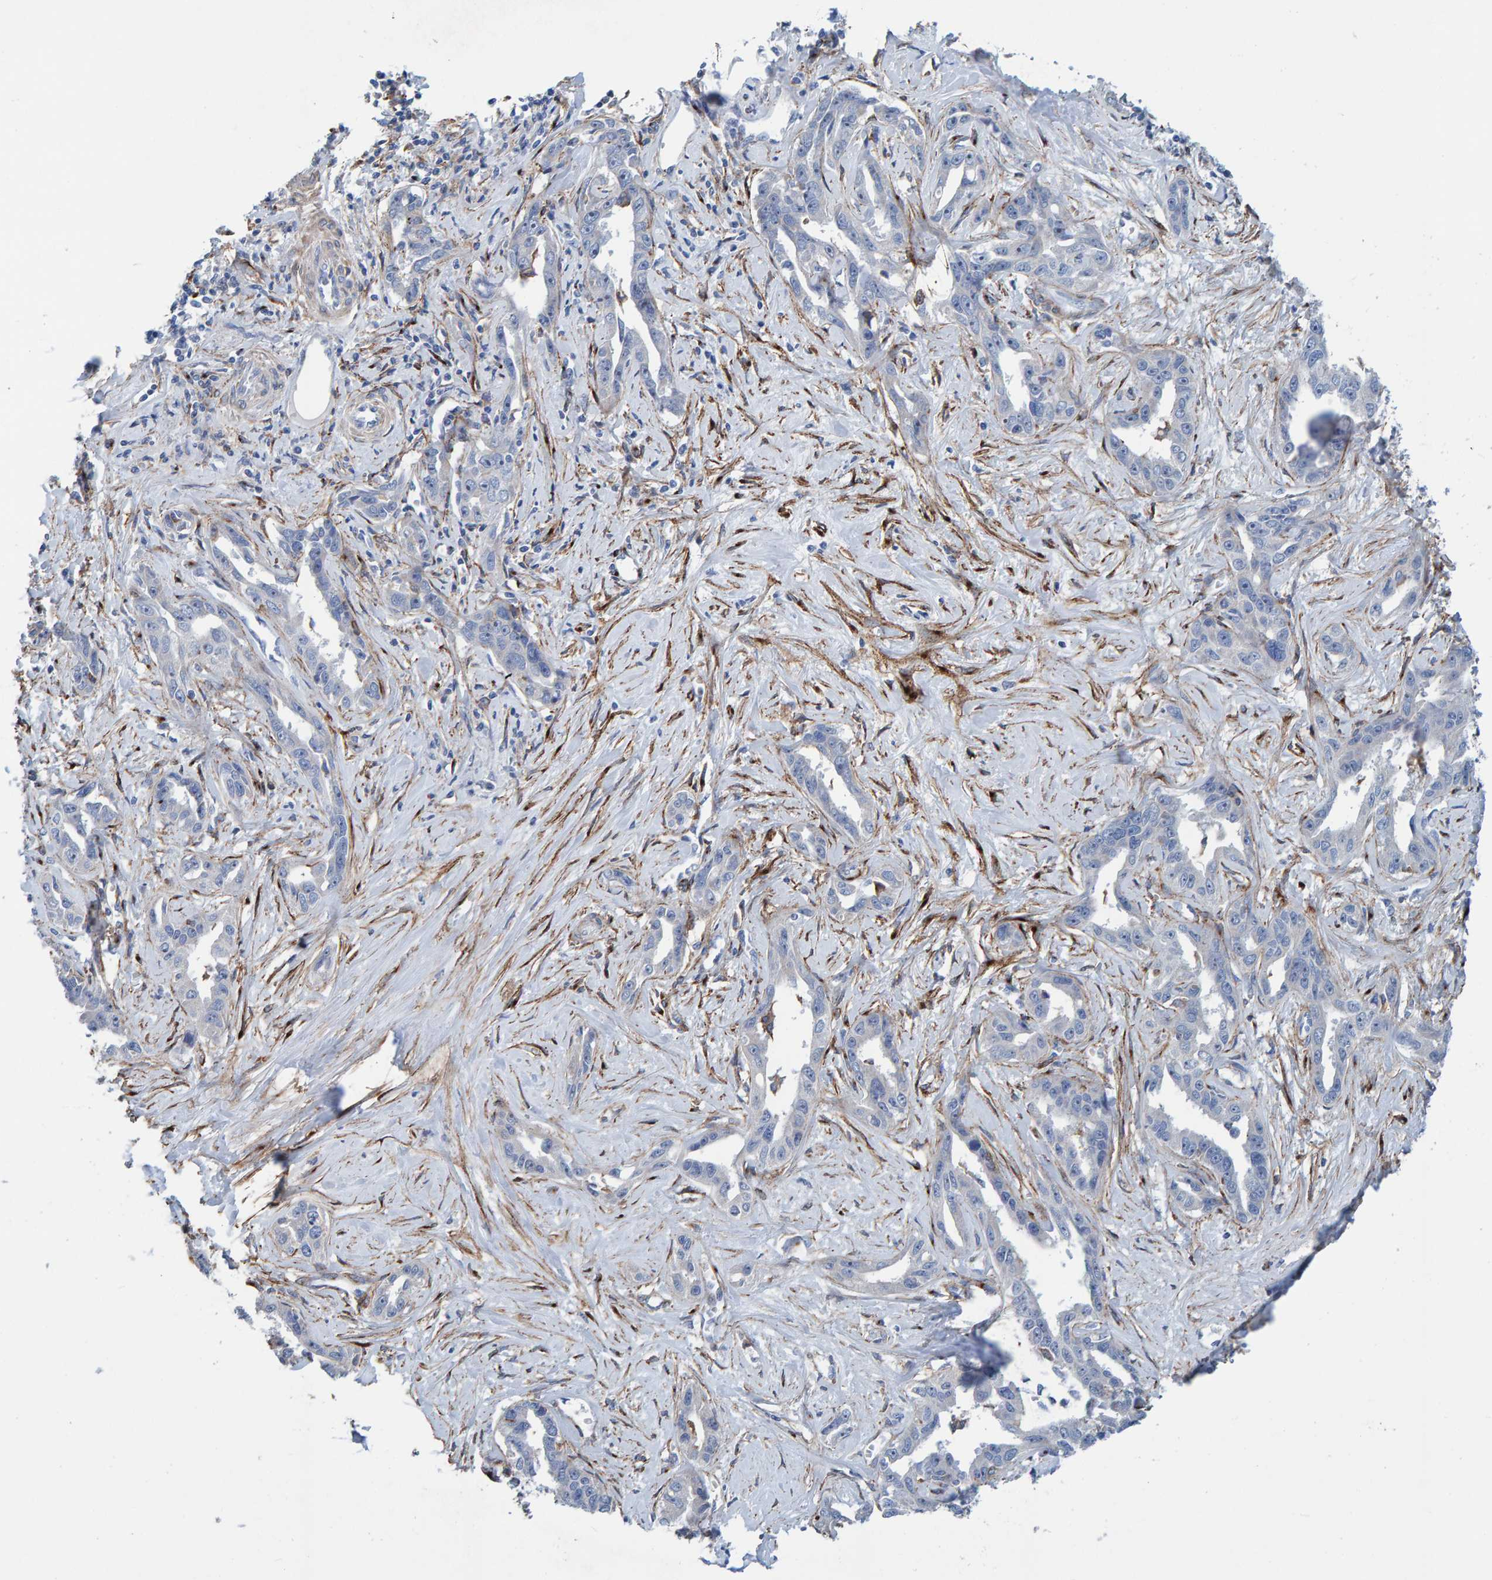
{"staining": {"intensity": "negative", "quantity": "none", "location": "none"}, "tissue": "liver cancer", "cell_type": "Tumor cells", "image_type": "cancer", "snomed": [{"axis": "morphology", "description": "Cholangiocarcinoma"}, {"axis": "topography", "description": "Liver"}], "caption": "A high-resolution histopathology image shows IHC staining of liver cancer (cholangiocarcinoma), which shows no significant staining in tumor cells. (DAB (3,3'-diaminobenzidine) IHC visualized using brightfield microscopy, high magnification).", "gene": "LRP1", "patient": {"sex": "male", "age": 59}}